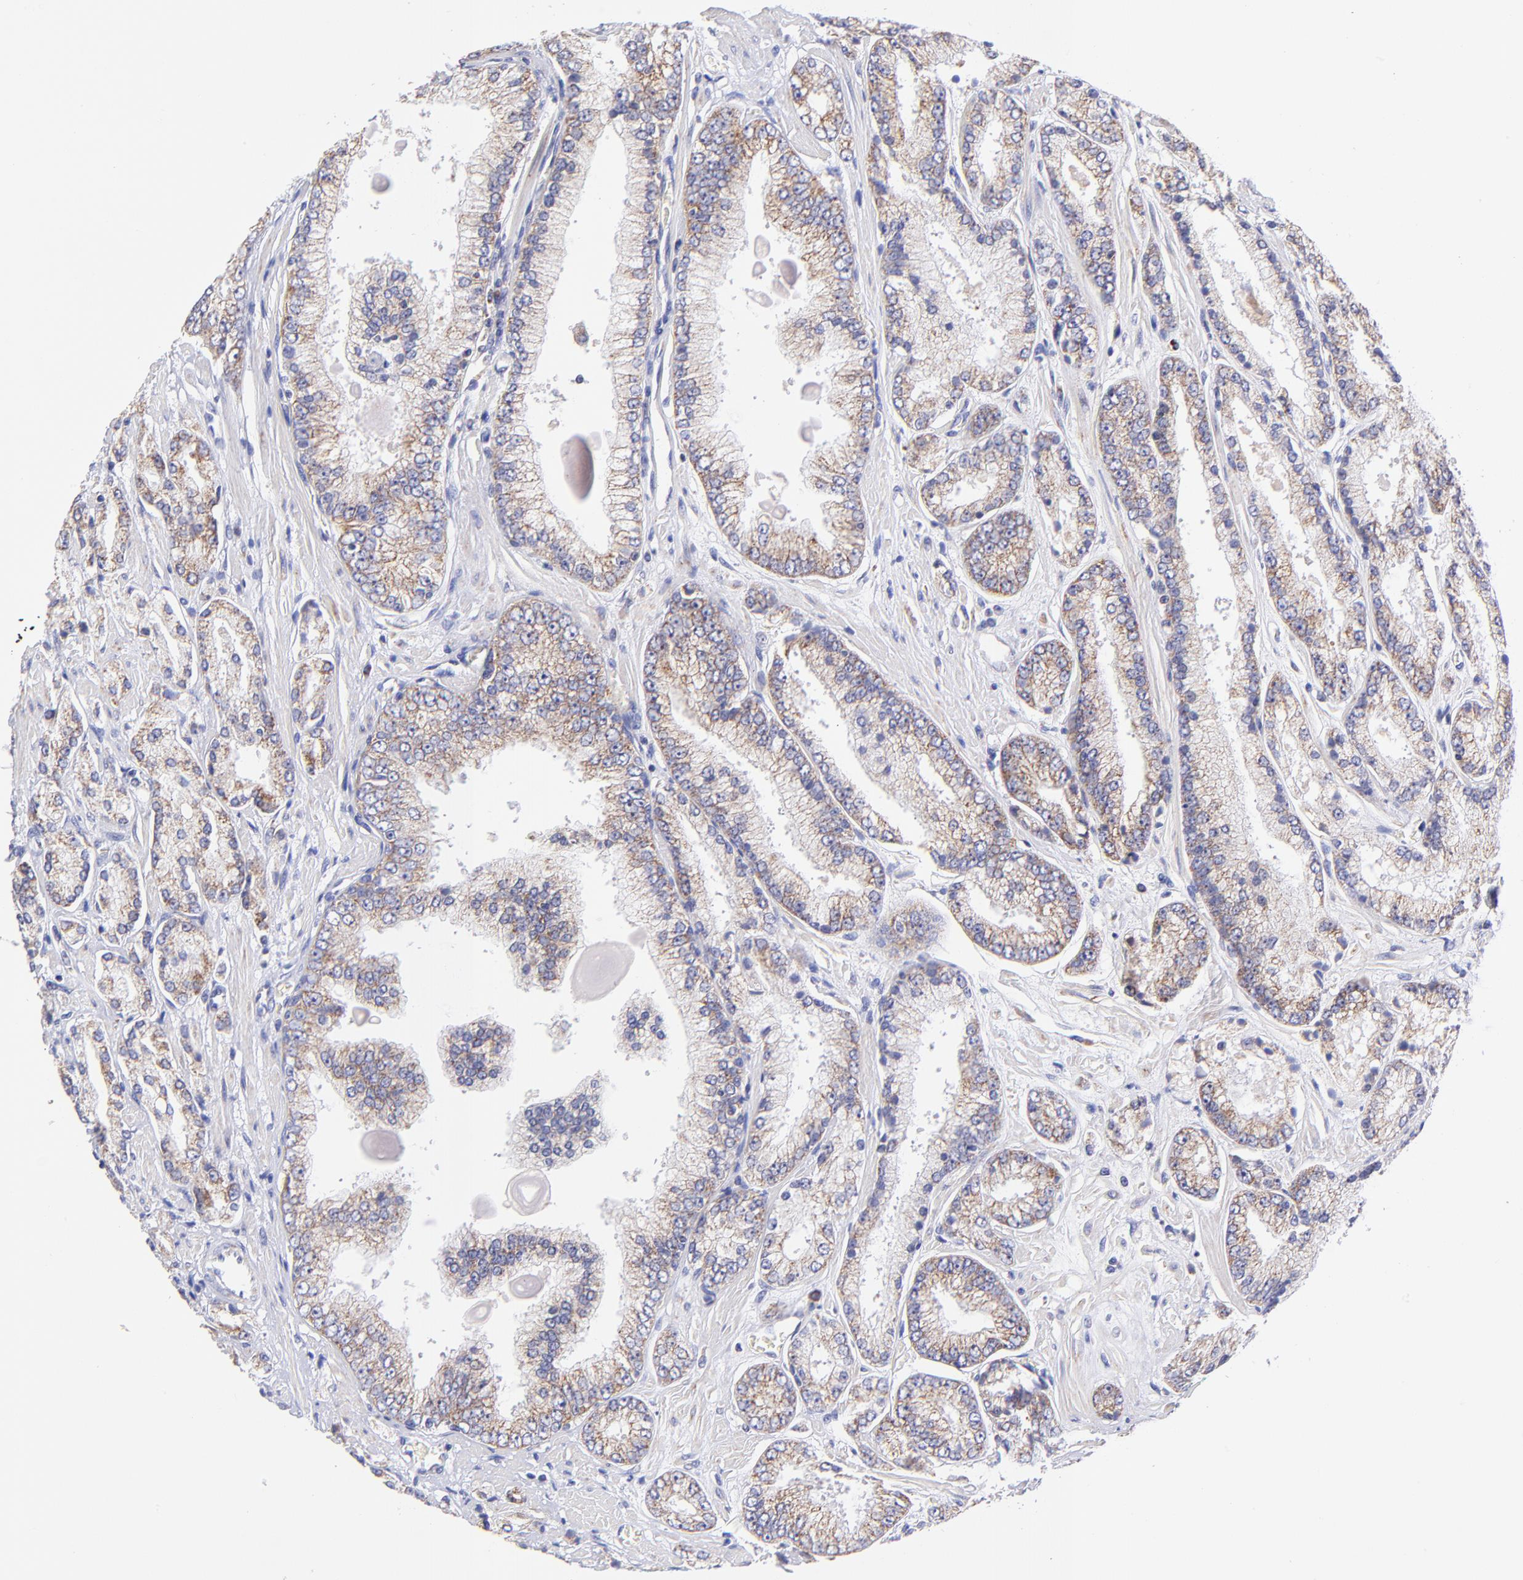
{"staining": {"intensity": "moderate", "quantity": "25%-75%", "location": "cytoplasmic/membranous"}, "tissue": "prostate cancer", "cell_type": "Tumor cells", "image_type": "cancer", "snomed": [{"axis": "morphology", "description": "Adenocarcinoma, High grade"}, {"axis": "topography", "description": "Prostate"}], "caption": "Moderate cytoplasmic/membranous protein positivity is present in about 25%-75% of tumor cells in prostate cancer. Nuclei are stained in blue.", "gene": "NDUFB7", "patient": {"sex": "male", "age": 71}}